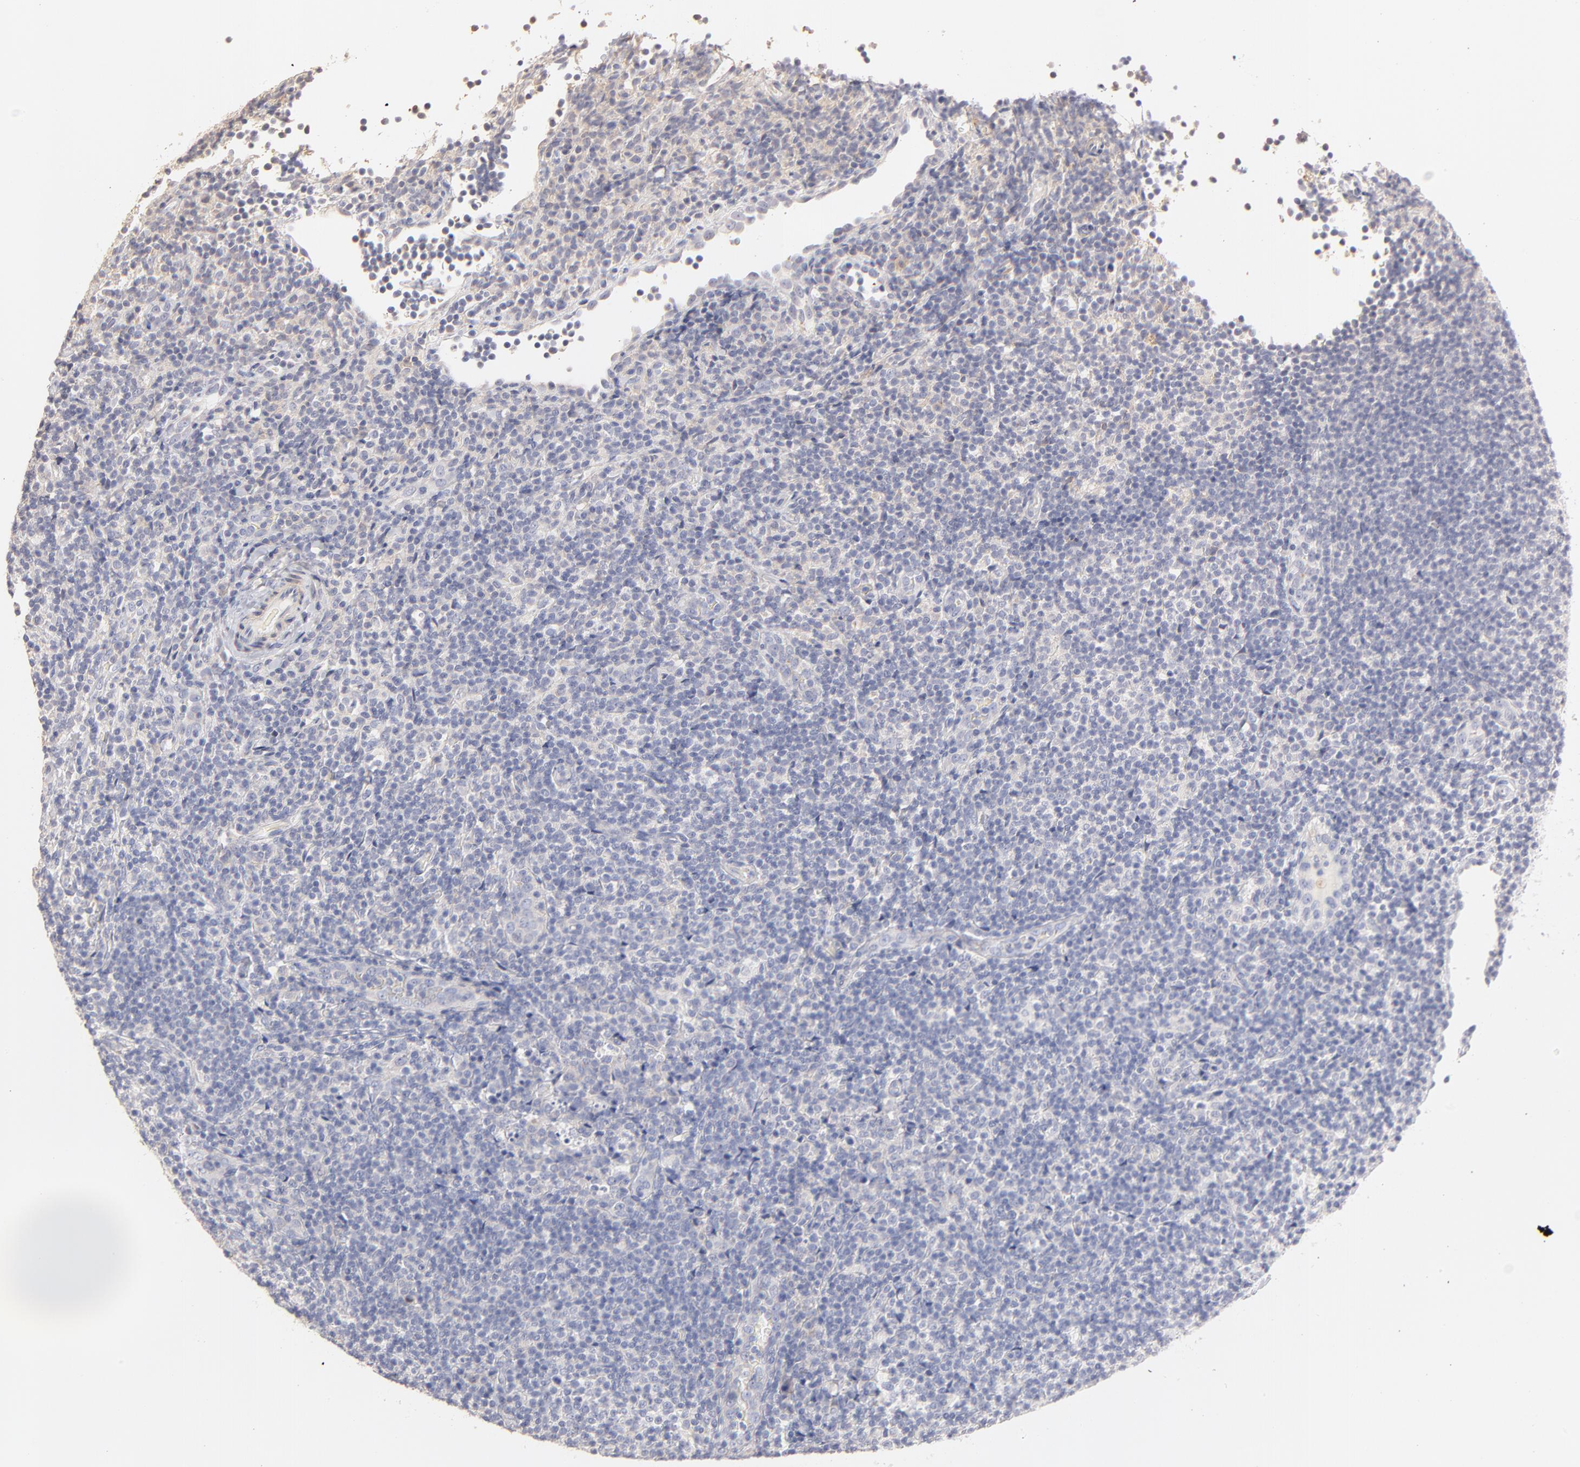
{"staining": {"intensity": "negative", "quantity": "none", "location": "none"}, "tissue": "lymphoma", "cell_type": "Tumor cells", "image_type": "cancer", "snomed": [{"axis": "morphology", "description": "Malignant lymphoma, non-Hodgkin's type, High grade"}, {"axis": "topography", "description": "Lymph node"}], "caption": "The histopathology image exhibits no significant staining in tumor cells of lymphoma.", "gene": "ITGA8", "patient": {"sex": "female", "age": 58}}